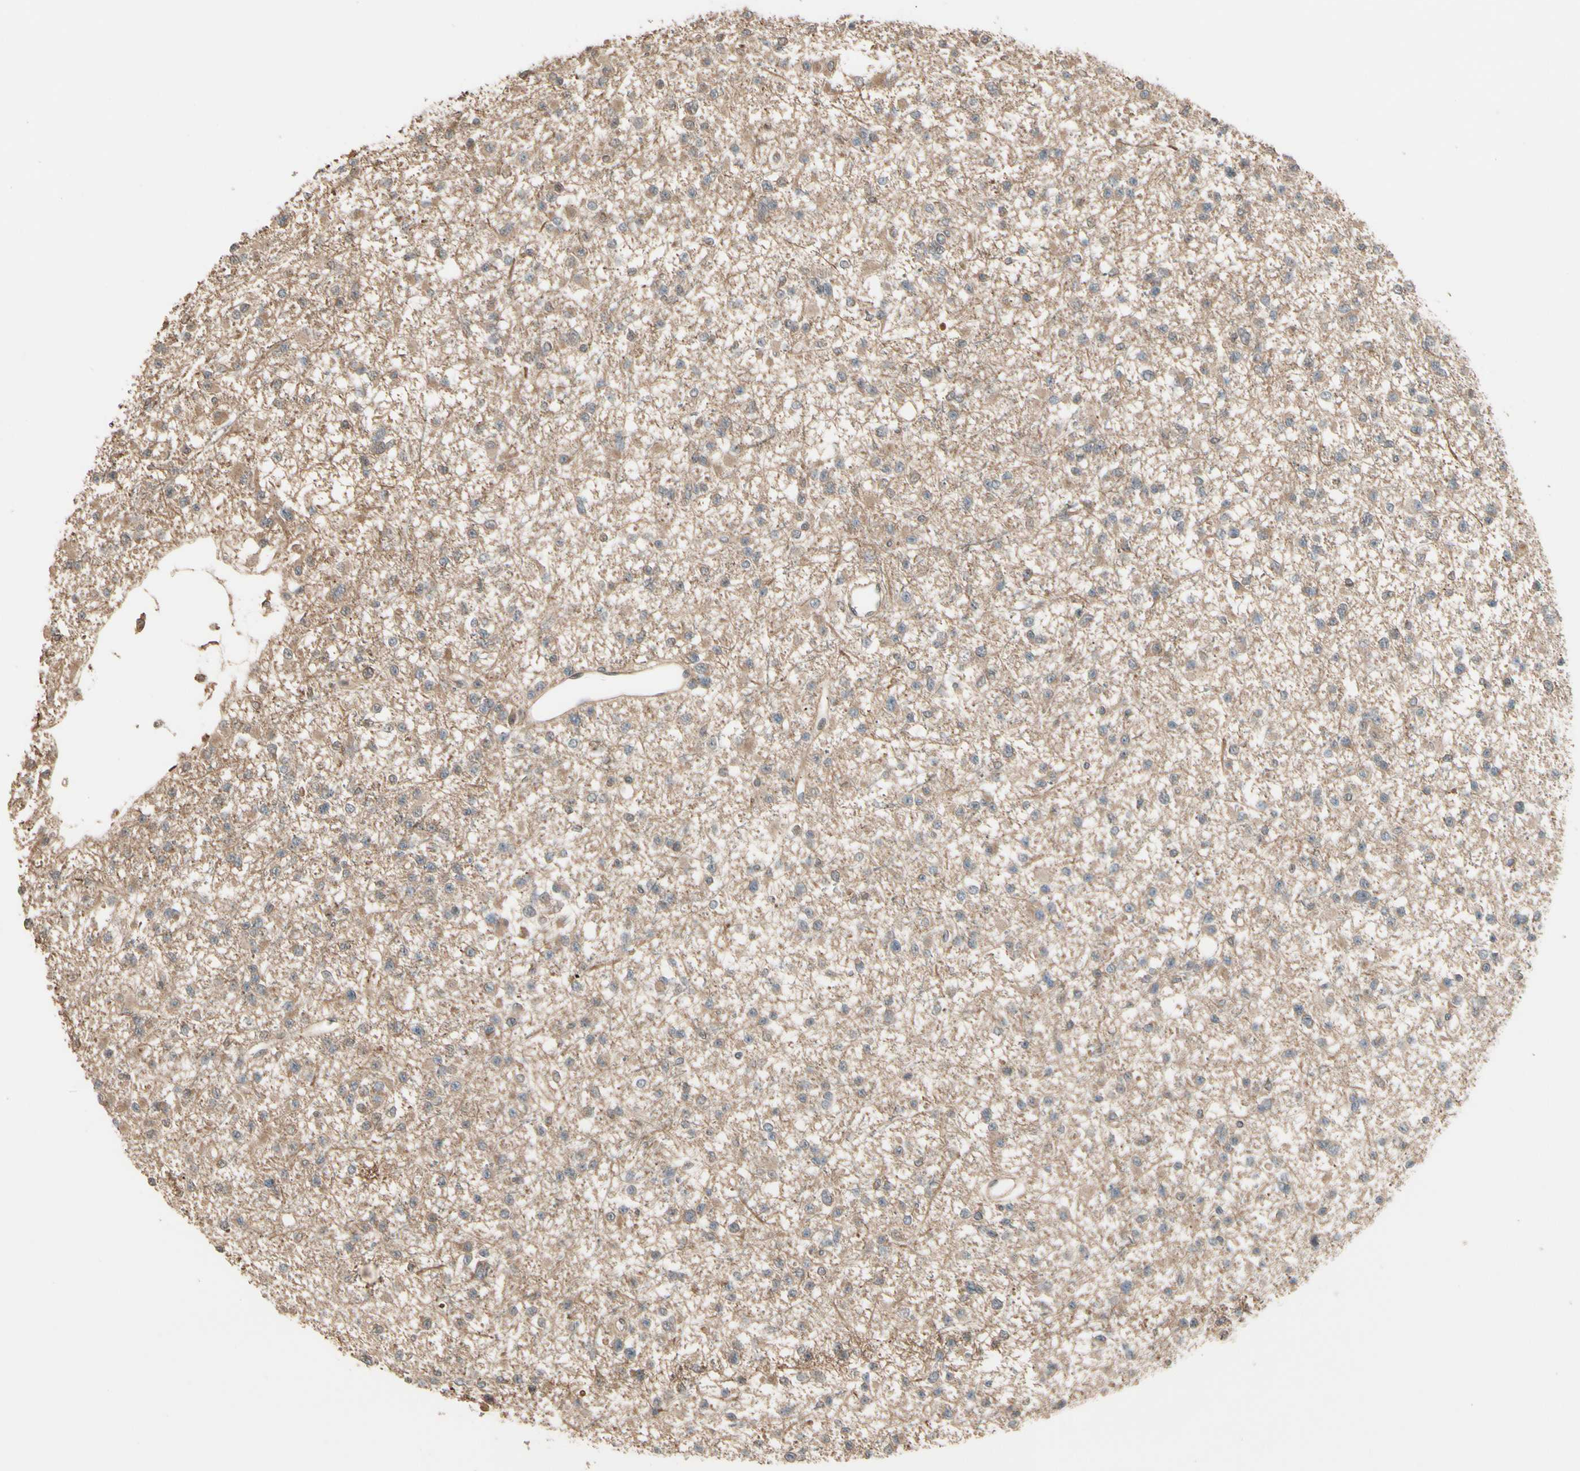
{"staining": {"intensity": "weak", "quantity": "25%-75%", "location": "cytoplasmic/membranous"}, "tissue": "glioma", "cell_type": "Tumor cells", "image_type": "cancer", "snomed": [{"axis": "morphology", "description": "Glioma, malignant, Low grade"}, {"axis": "topography", "description": "Brain"}], "caption": "An immunohistochemistry histopathology image of neoplastic tissue is shown. Protein staining in brown labels weak cytoplasmic/membranous positivity in glioma within tumor cells.", "gene": "CSF1R", "patient": {"sex": "female", "age": 22}}